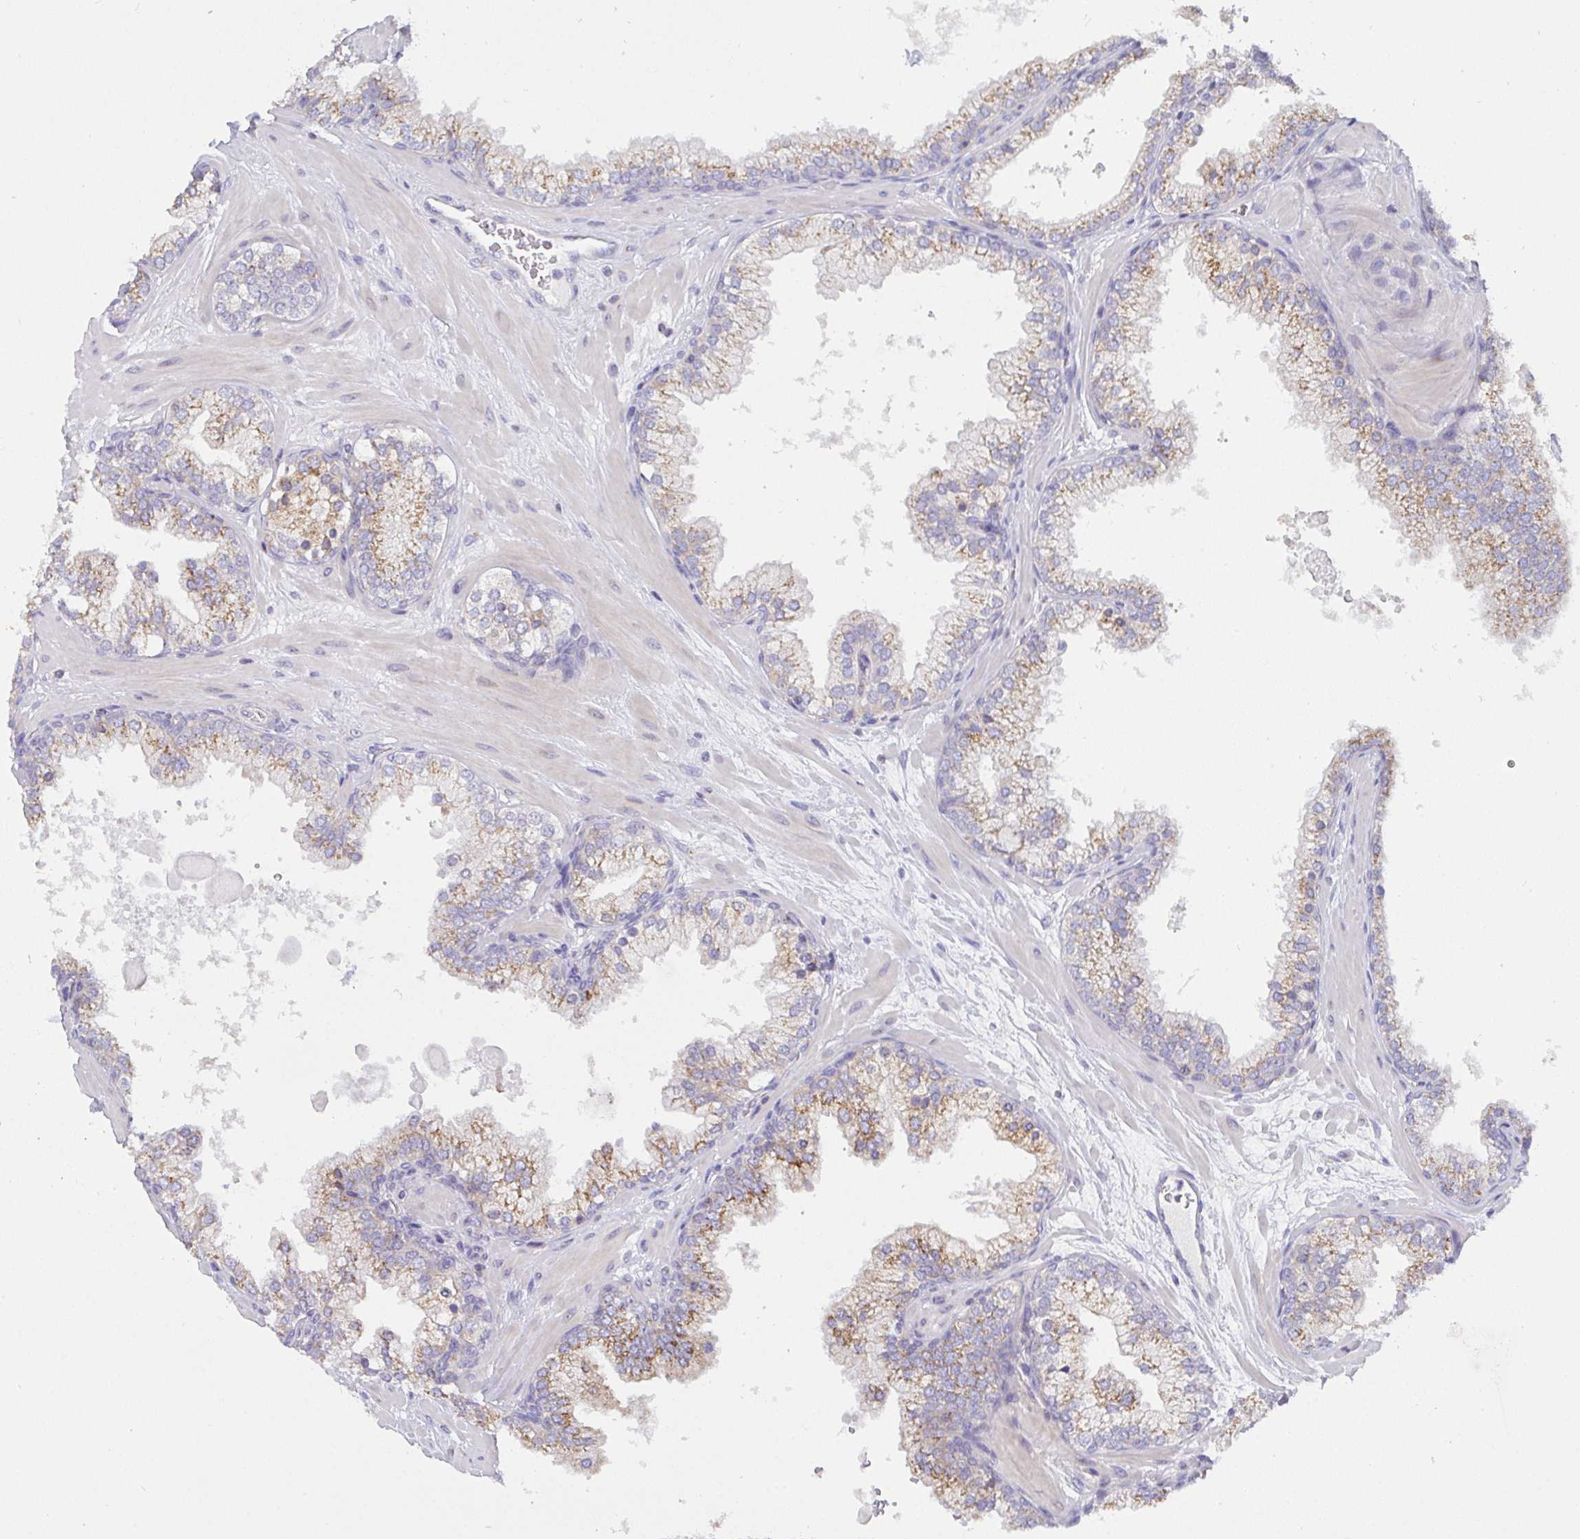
{"staining": {"intensity": "moderate", "quantity": ">75%", "location": "cytoplasmic/membranous"}, "tissue": "prostate", "cell_type": "Glandular cells", "image_type": "normal", "snomed": [{"axis": "morphology", "description": "Normal tissue, NOS"}, {"axis": "topography", "description": "Prostate"}, {"axis": "topography", "description": "Peripheral nerve tissue"}], "caption": "Glandular cells display moderate cytoplasmic/membranous expression in about >75% of cells in benign prostate.", "gene": "MIA3", "patient": {"sex": "male", "age": 61}}